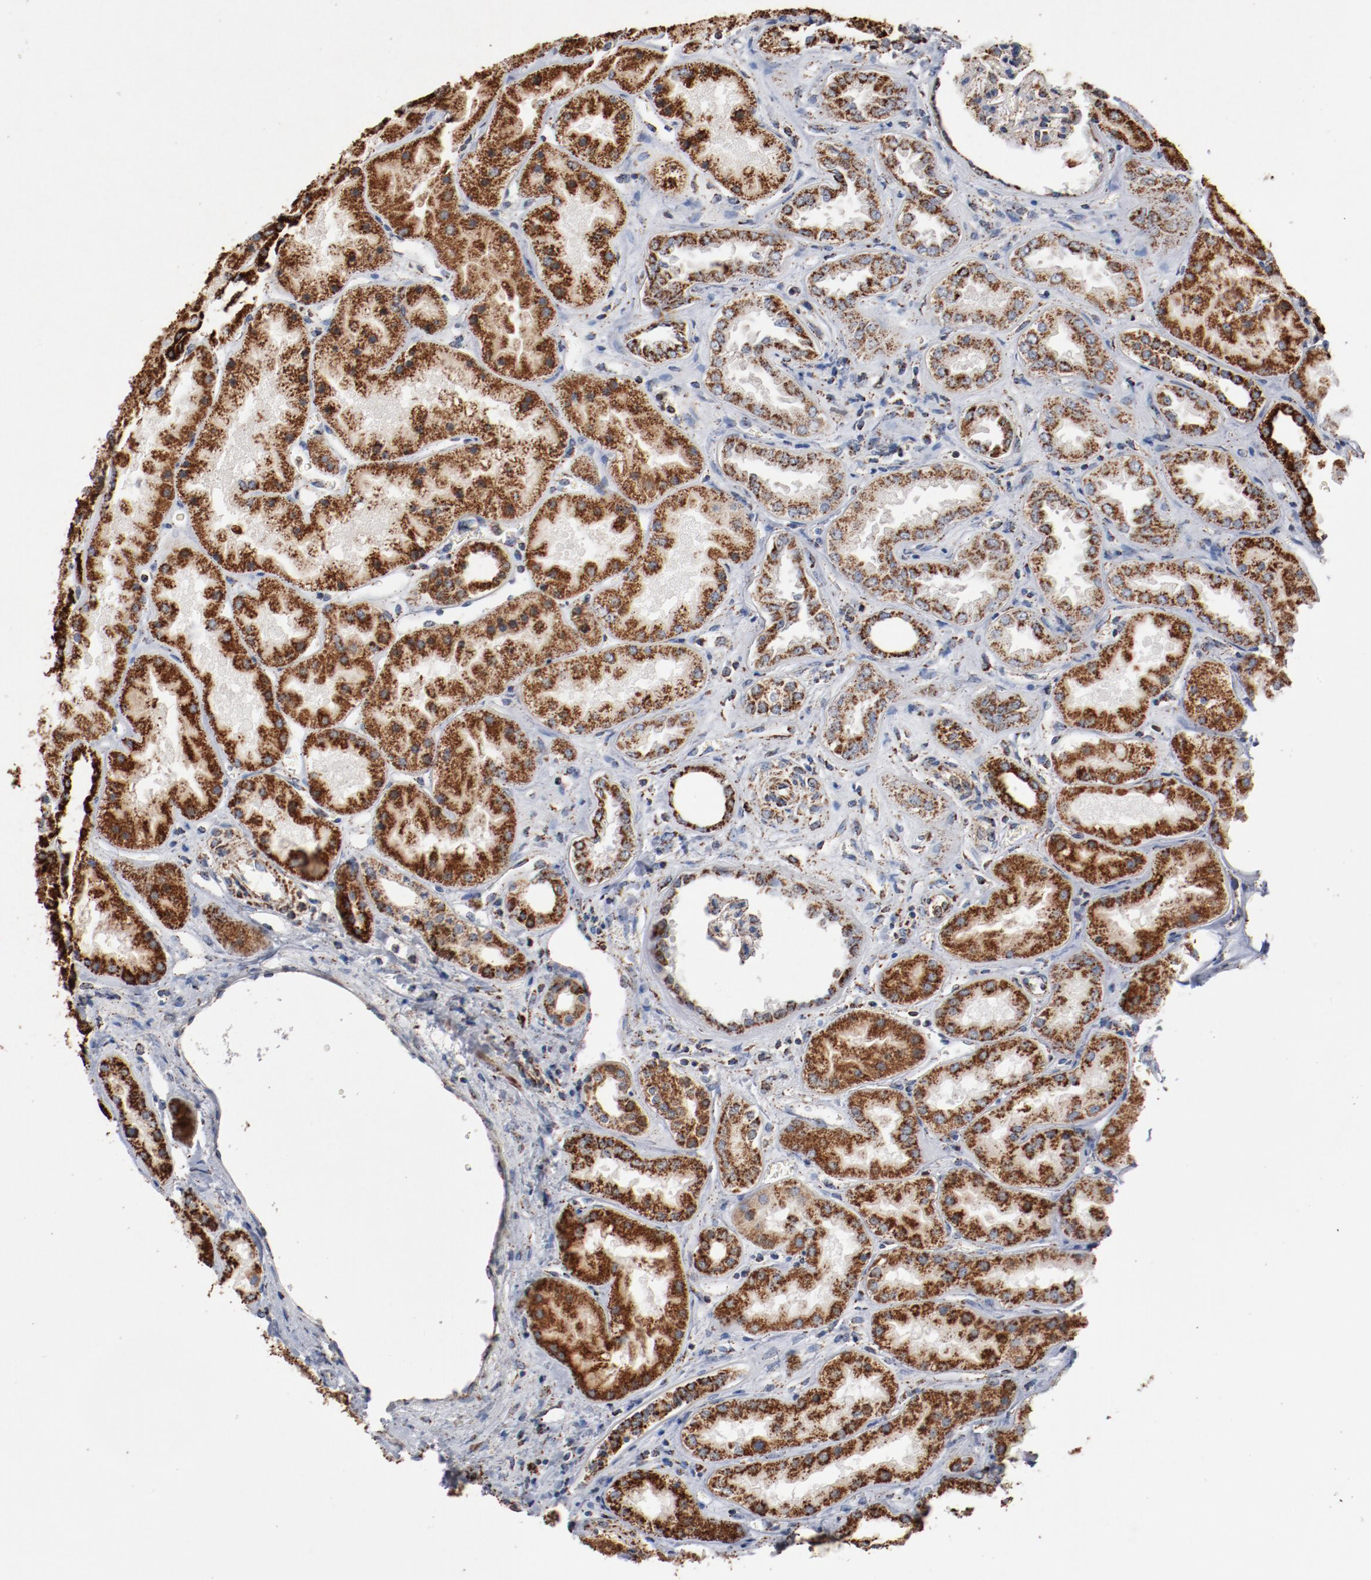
{"staining": {"intensity": "moderate", "quantity": "25%-75%", "location": "cytoplasmic/membranous"}, "tissue": "kidney", "cell_type": "Cells in glomeruli", "image_type": "normal", "snomed": [{"axis": "morphology", "description": "Normal tissue, NOS"}, {"axis": "topography", "description": "Kidney"}], "caption": "The micrograph shows staining of unremarkable kidney, revealing moderate cytoplasmic/membranous protein positivity (brown color) within cells in glomeruli.", "gene": "NDUFS4", "patient": {"sex": "male", "age": 28}}